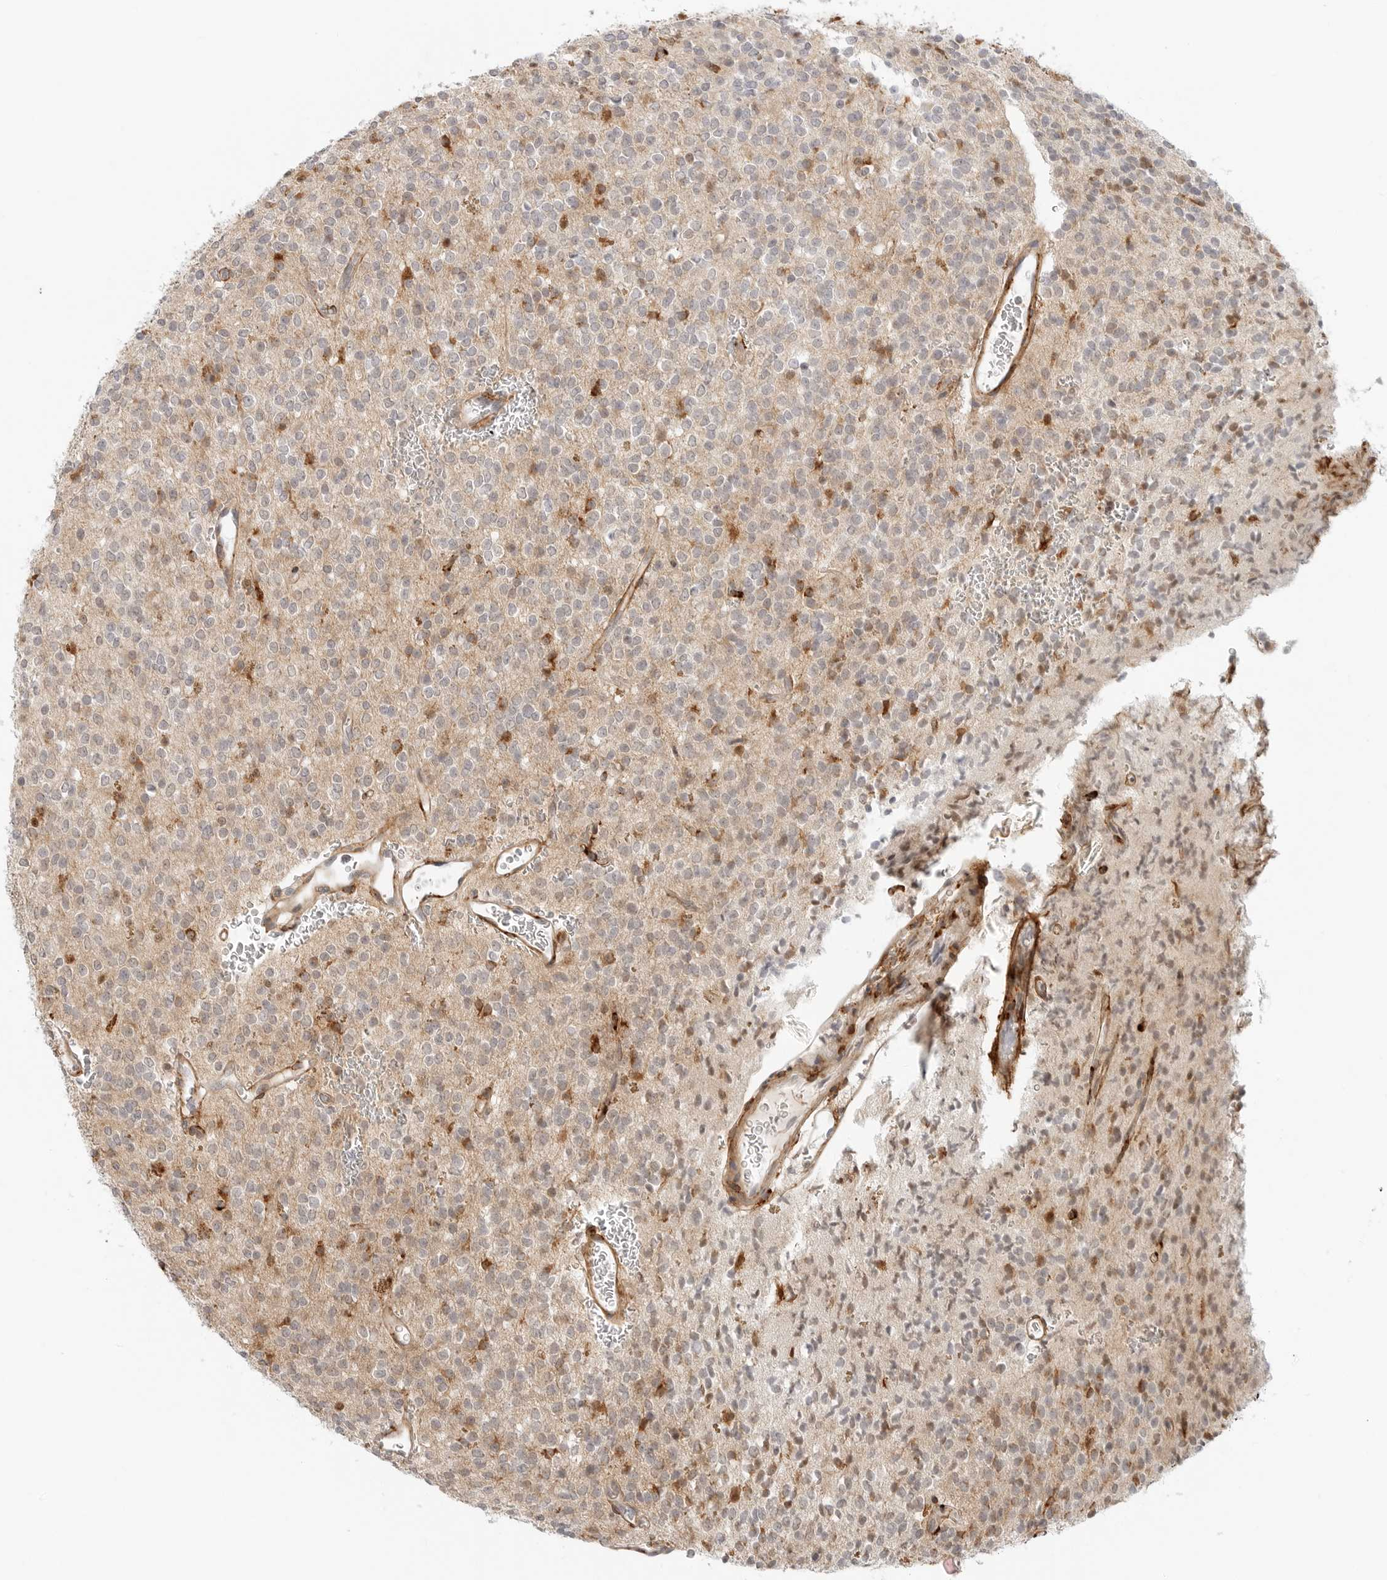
{"staining": {"intensity": "moderate", "quantity": "<25%", "location": "cytoplasmic/membranous"}, "tissue": "glioma", "cell_type": "Tumor cells", "image_type": "cancer", "snomed": [{"axis": "morphology", "description": "Glioma, malignant, High grade"}, {"axis": "topography", "description": "Brain"}], "caption": "Protein staining of malignant glioma (high-grade) tissue shows moderate cytoplasmic/membranous expression in about <25% of tumor cells. (IHC, brightfield microscopy, high magnification).", "gene": "C1QTNF1", "patient": {"sex": "male", "age": 34}}